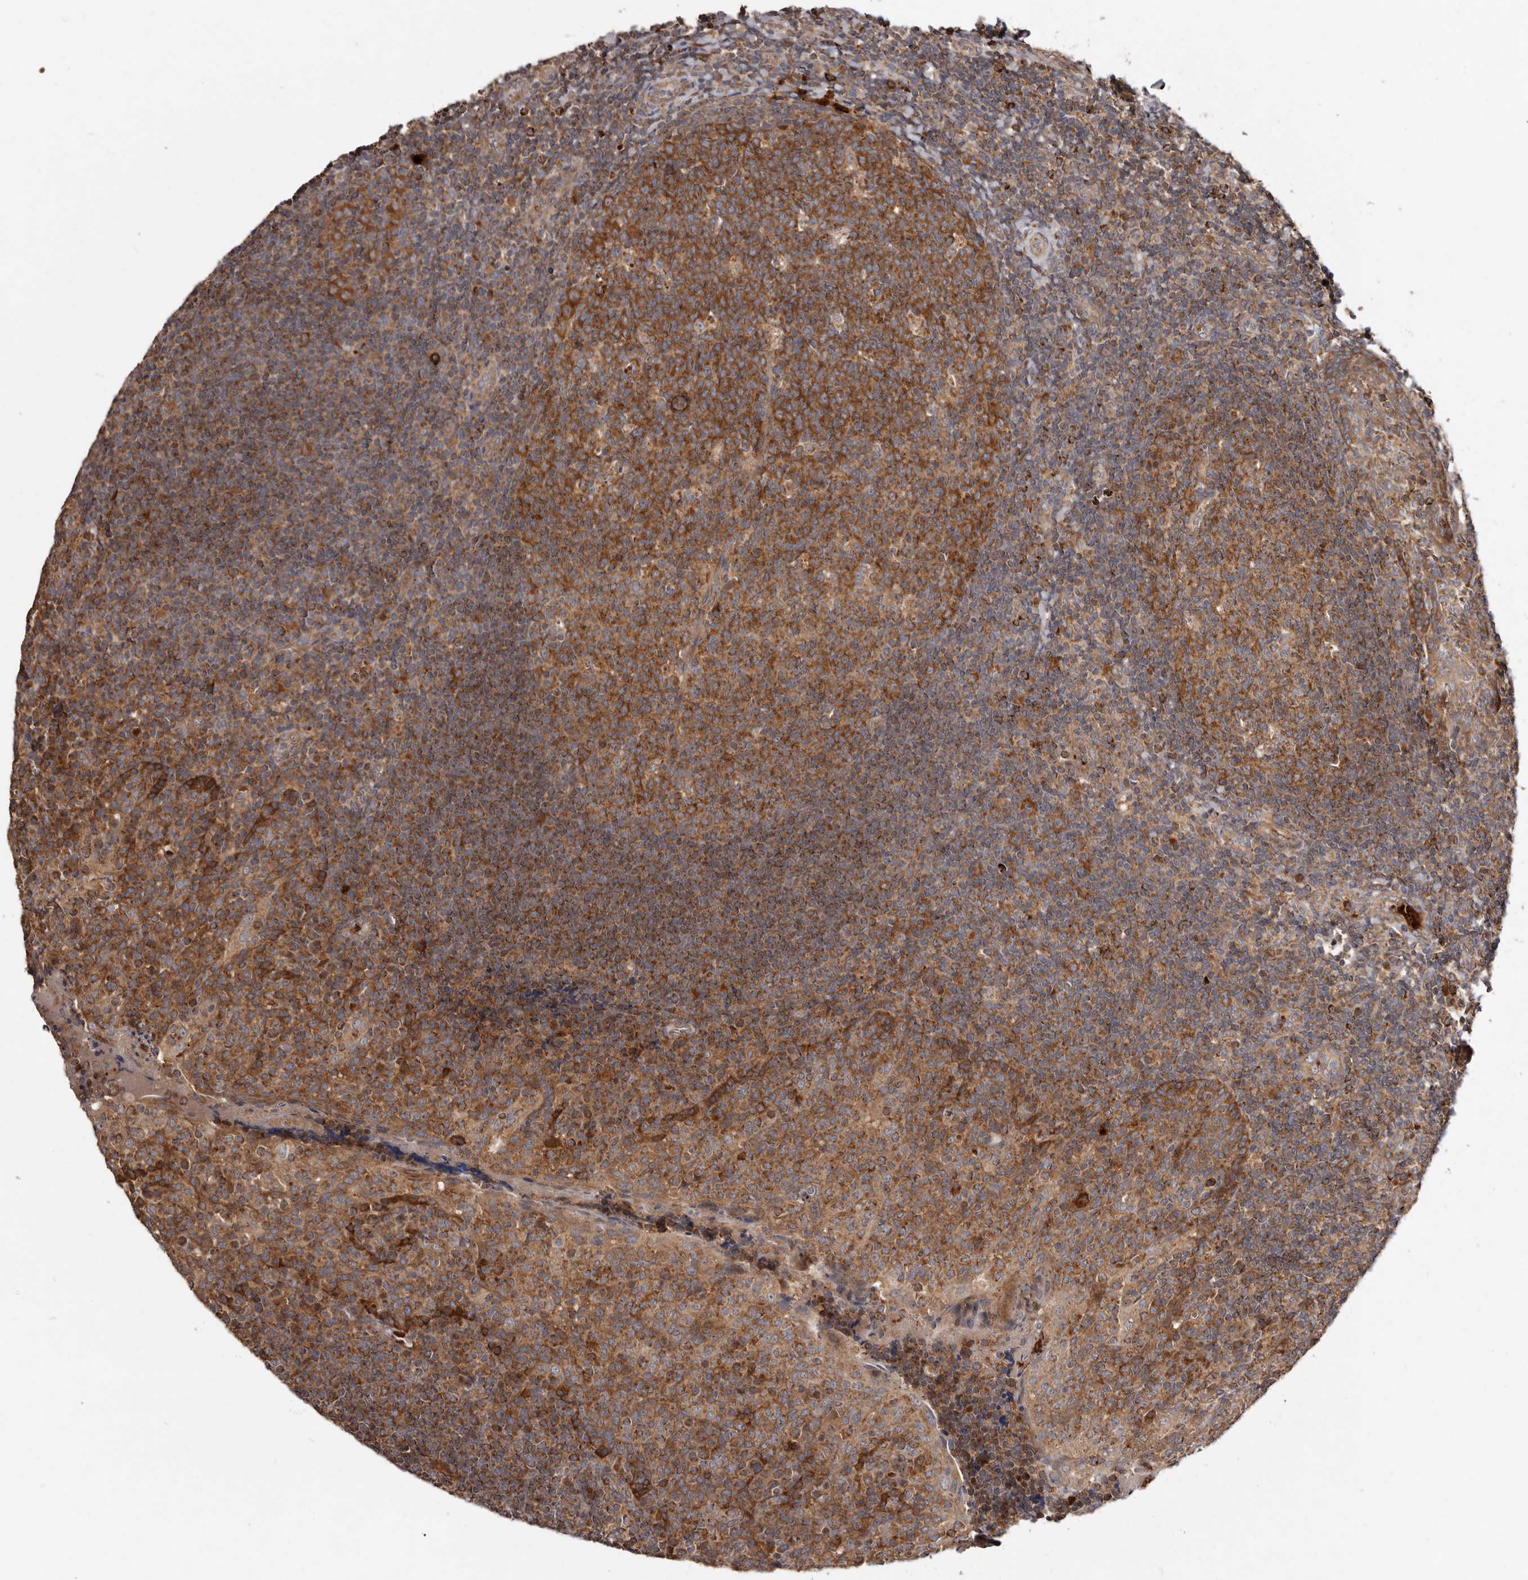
{"staining": {"intensity": "moderate", "quantity": ">75%", "location": "cytoplasmic/membranous"}, "tissue": "tonsil", "cell_type": "Germinal center cells", "image_type": "normal", "snomed": [{"axis": "morphology", "description": "Normal tissue, NOS"}, {"axis": "topography", "description": "Tonsil"}], "caption": "Protein staining shows moderate cytoplasmic/membranous staining in approximately >75% of germinal center cells in benign tonsil.", "gene": "GOT1L1", "patient": {"sex": "female", "age": 19}}